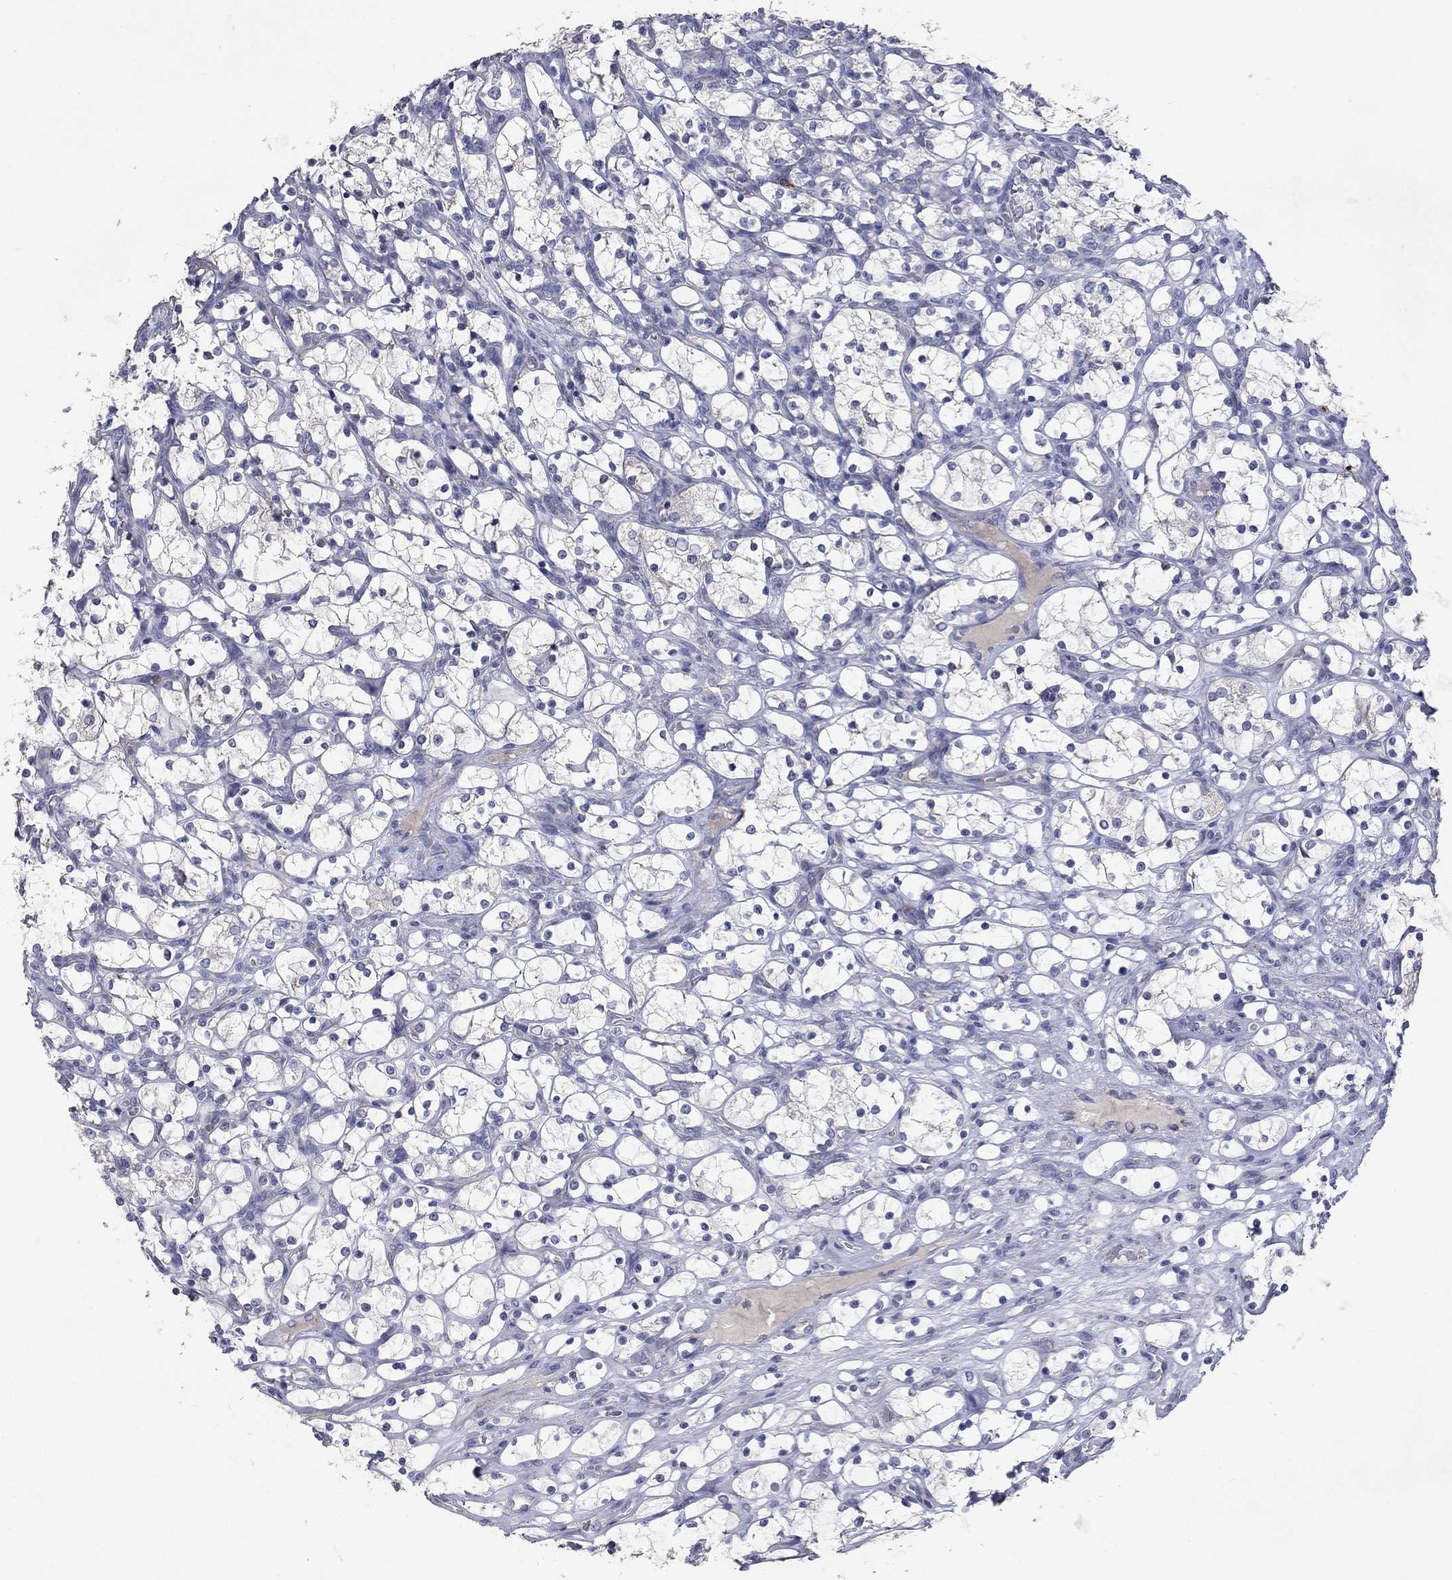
{"staining": {"intensity": "negative", "quantity": "none", "location": "none"}, "tissue": "renal cancer", "cell_type": "Tumor cells", "image_type": "cancer", "snomed": [{"axis": "morphology", "description": "Adenocarcinoma, NOS"}, {"axis": "topography", "description": "Kidney"}], "caption": "Micrograph shows no significant protein staining in tumor cells of renal cancer.", "gene": "PTGDS", "patient": {"sex": "female", "age": 69}}